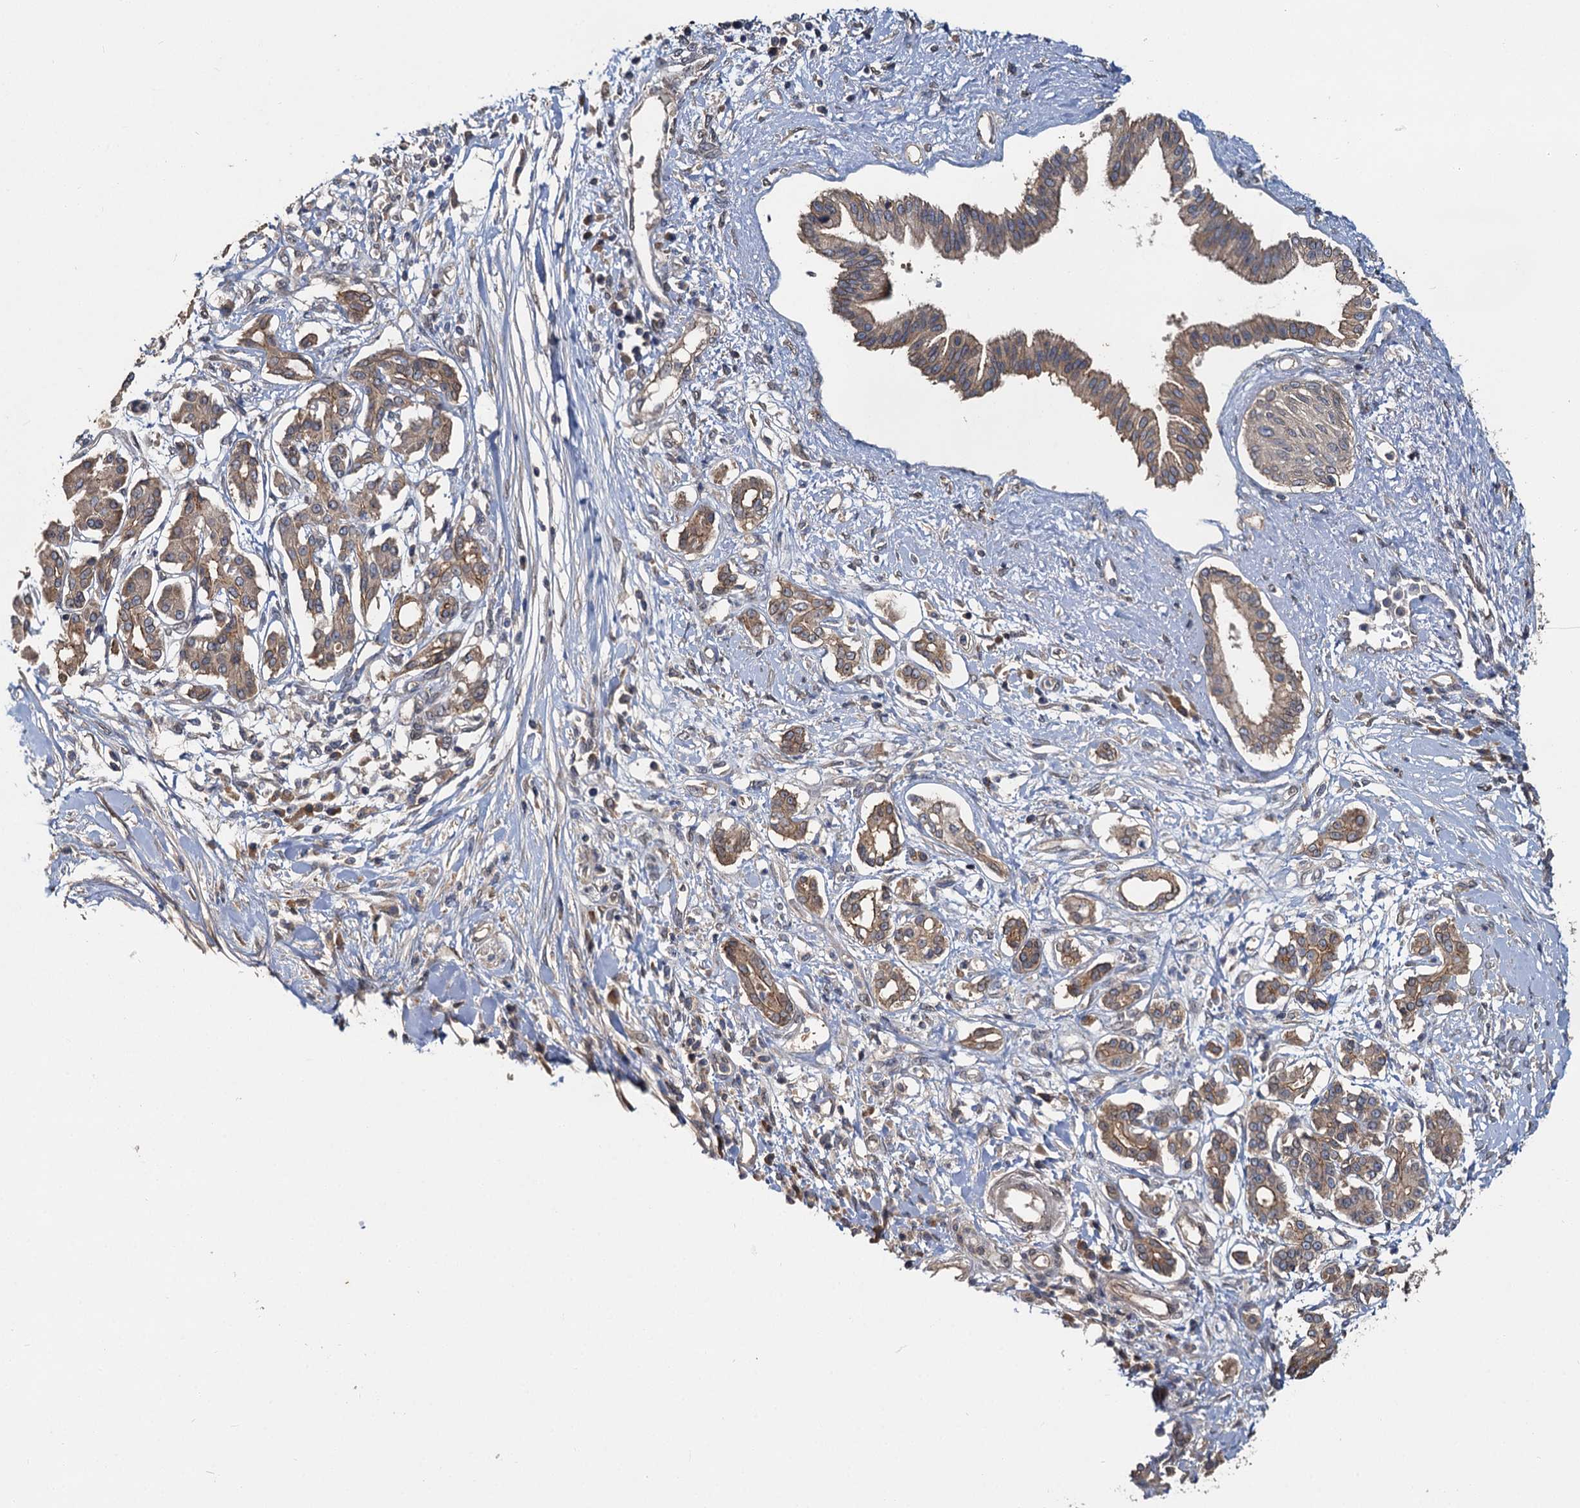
{"staining": {"intensity": "weak", "quantity": "25%-75%", "location": "cytoplasmic/membranous"}, "tissue": "pancreatic cancer", "cell_type": "Tumor cells", "image_type": "cancer", "snomed": [{"axis": "morphology", "description": "Inflammation, NOS"}, {"axis": "morphology", "description": "Adenocarcinoma, NOS"}, {"axis": "topography", "description": "Pancreas"}], "caption": "This is an image of IHC staining of pancreatic cancer, which shows weak positivity in the cytoplasmic/membranous of tumor cells.", "gene": "ZNF324", "patient": {"sex": "female", "age": 56}}